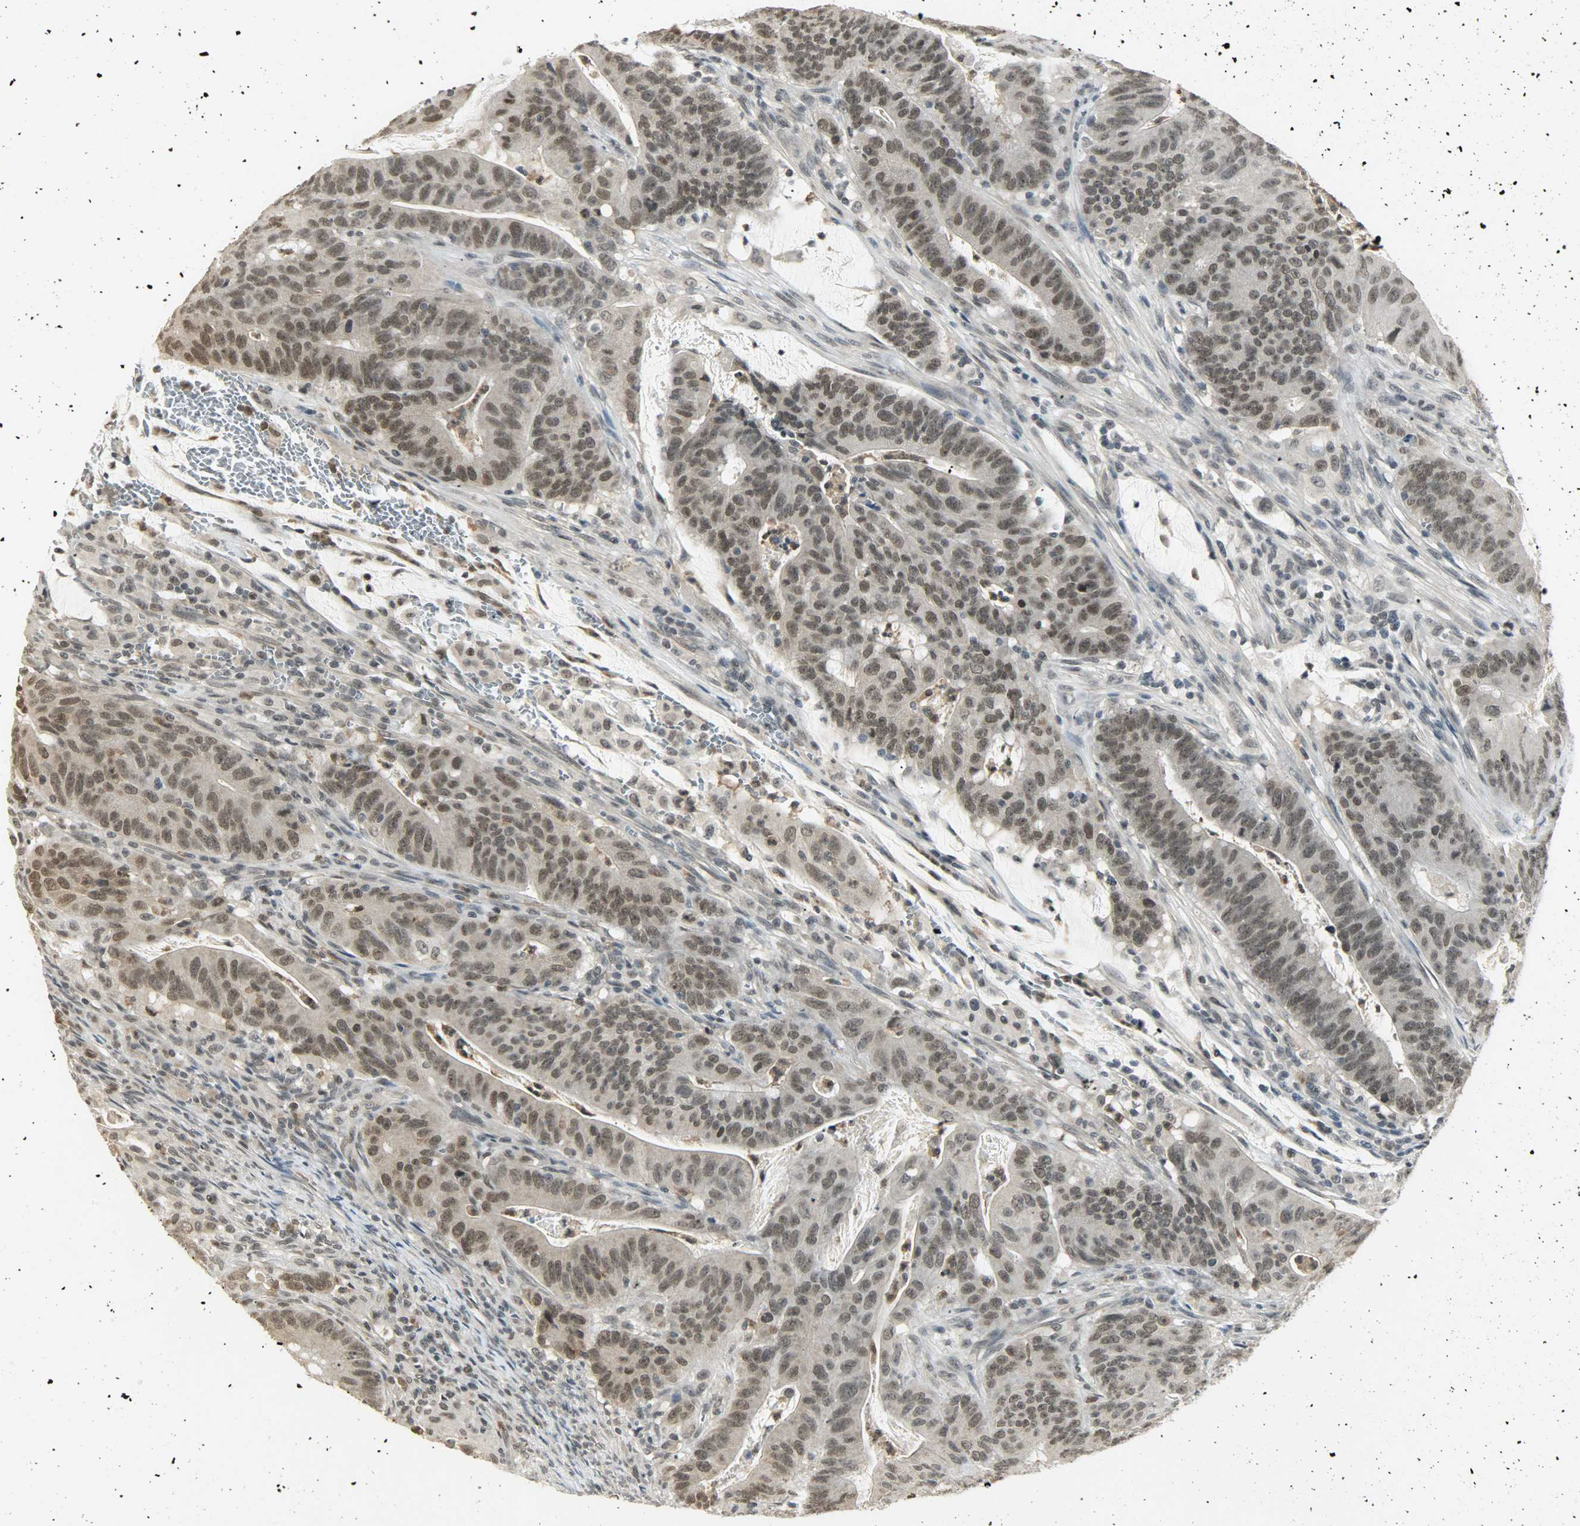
{"staining": {"intensity": "weak", "quantity": ">75%", "location": "nuclear"}, "tissue": "colorectal cancer", "cell_type": "Tumor cells", "image_type": "cancer", "snomed": [{"axis": "morphology", "description": "Adenocarcinoma, NOS"}, {"axis": "topography", "description": "Colon"}], "caption": "Weak nuclear staining for a protein is present in about >75% of tumor cells of colorectal cancer using immunohistochemistry (IHC).", "gene": "SMARCA5", "patient": {"sex": "male", "age": 45}}